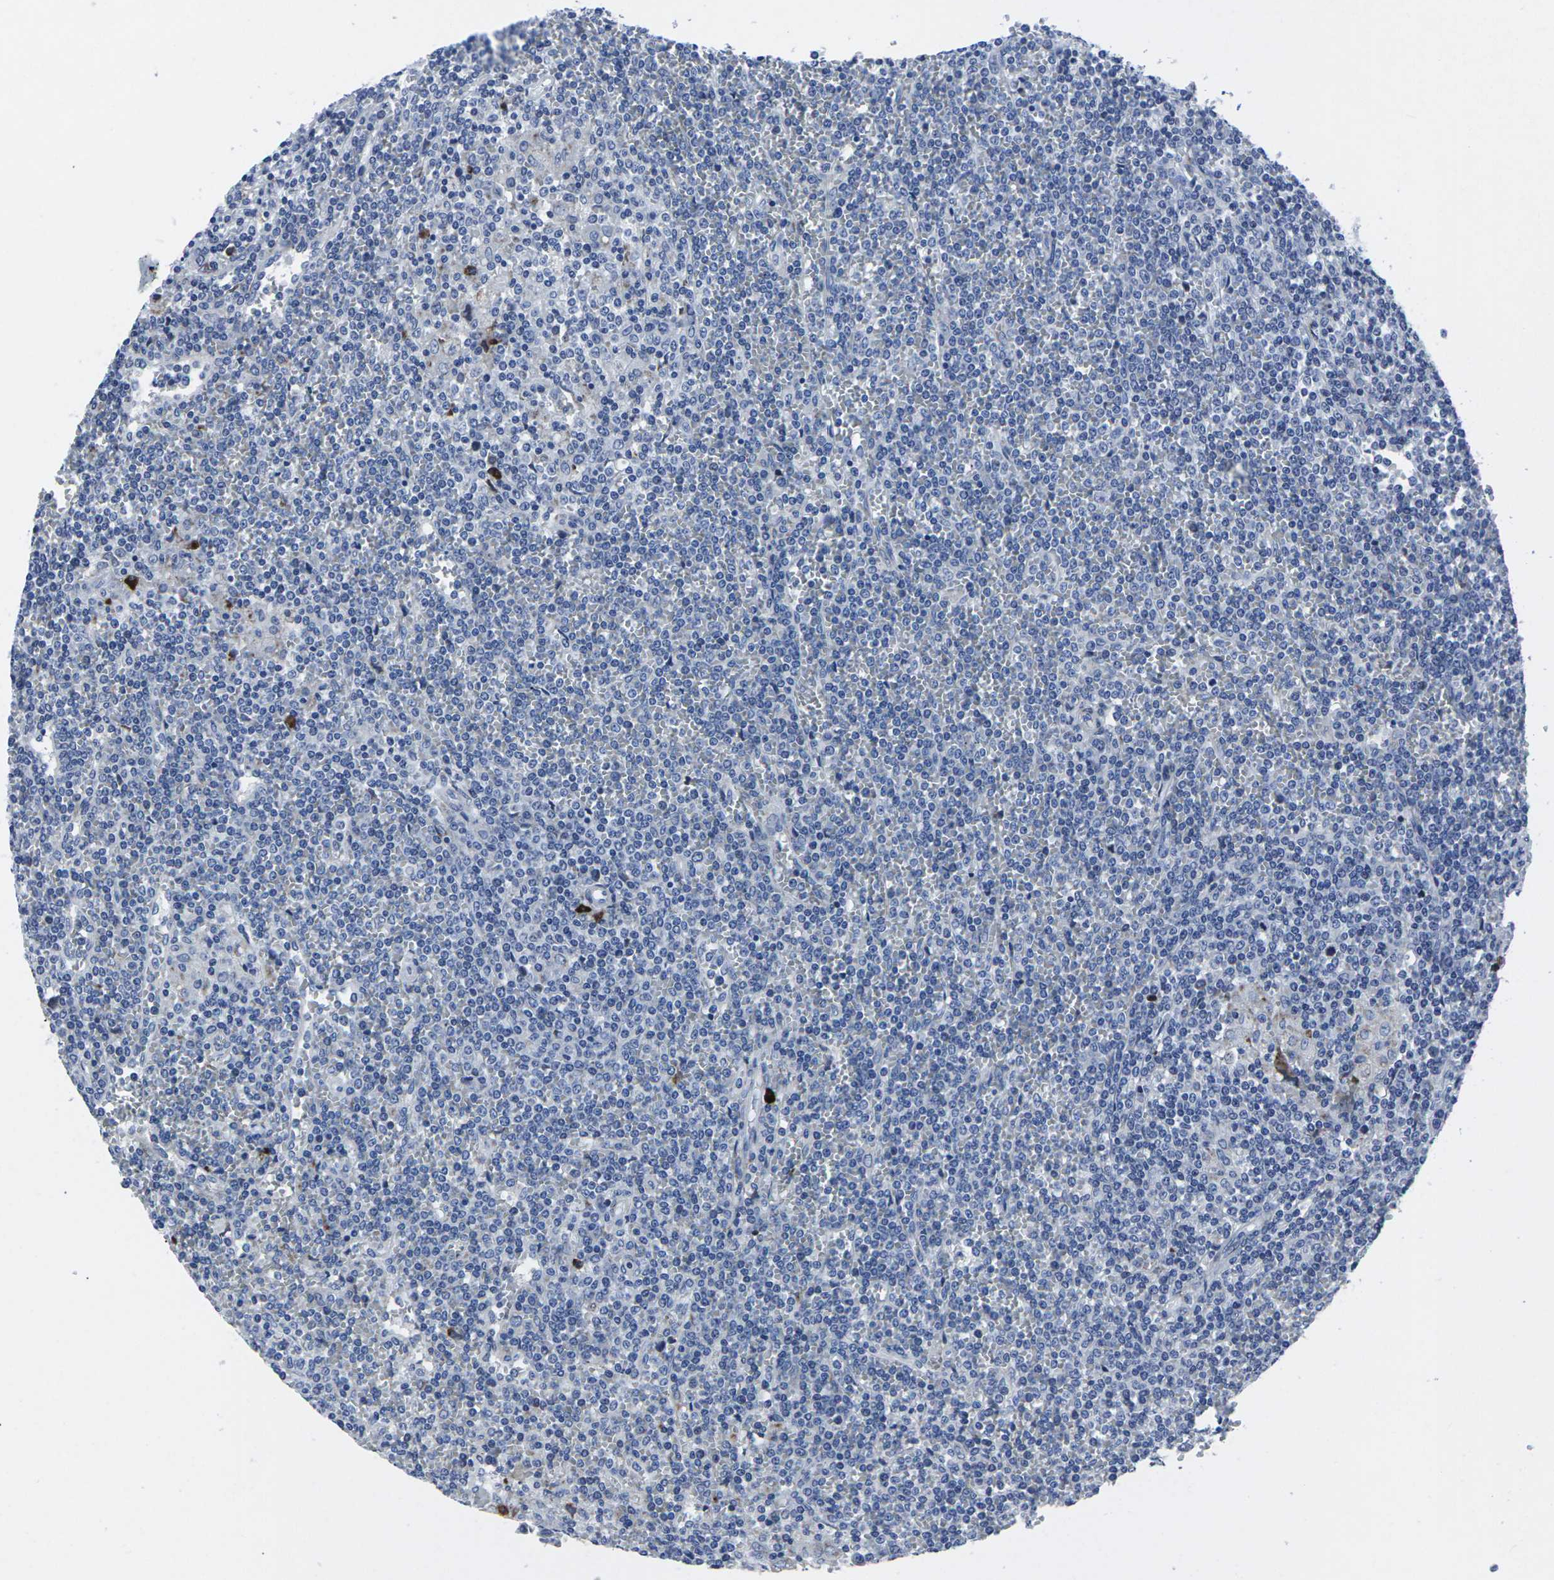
{"staining": {"intensity": "negative", "quantity": "none", "location": "none"}, "tissue": "lymphoma", "cell_type": "Tumor cells", "image_type": "cancer", "snomed": [{"axis": "morphology", "description": "Malignant lymphoma, non-Hodgkin's type, Low grade"}, {"axis": "topography", "description": "Spleen"}], "caption": "The immunohistochemistry photomicrograph has no significant positivity in tumor cells of lymphoma tissue.", "gene": "RPN1", "patient": {"sex": "female", "age": 19}}